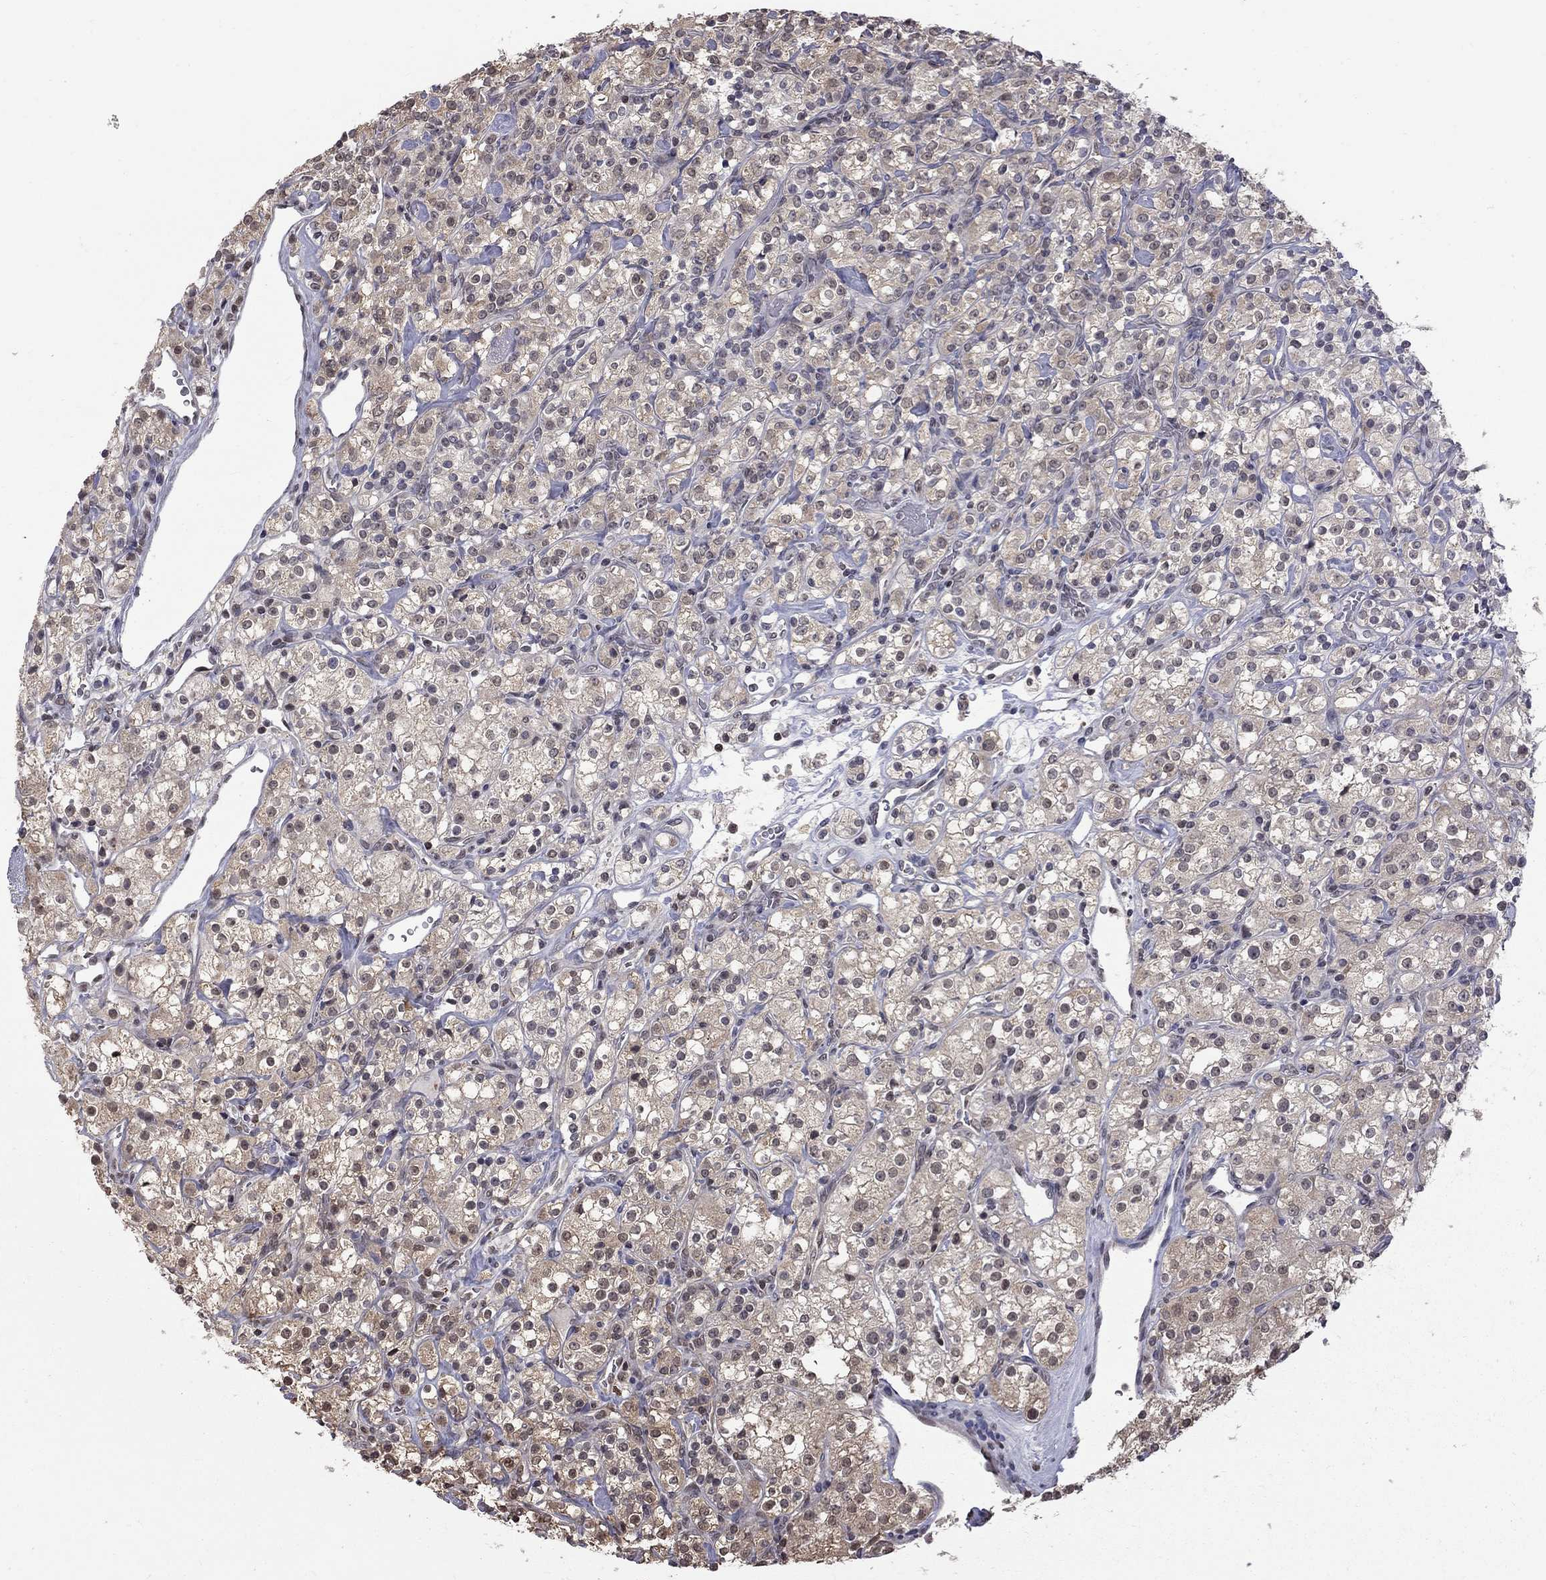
{"staining": {"intensity": "weak", "quantity": "<25%", "location": "cytoplasmic/membranous"}, "tissue": "renal cancer", "cell_type": "Tumor cells", "image_type": "cancer", "snomed": [{"axis": "morphology", "description": "Adenocarcinoma, NOS"}, {"axis": "topography", "description": "Kidney"}], "caption": "High magnification brightfield microscopy of adenocarcinoma (renal) stained with DAB (3,3'-diaminobenzidine) (brown) and counterstained with hematoxylin (blue): tumor cells show no significant staining. The staining is performed using DAB brown chromogen with nuclei counter-stained in using hematoxylin.", "gene": "RFWD3", "patient": {"sex": "male", "age": 77}}